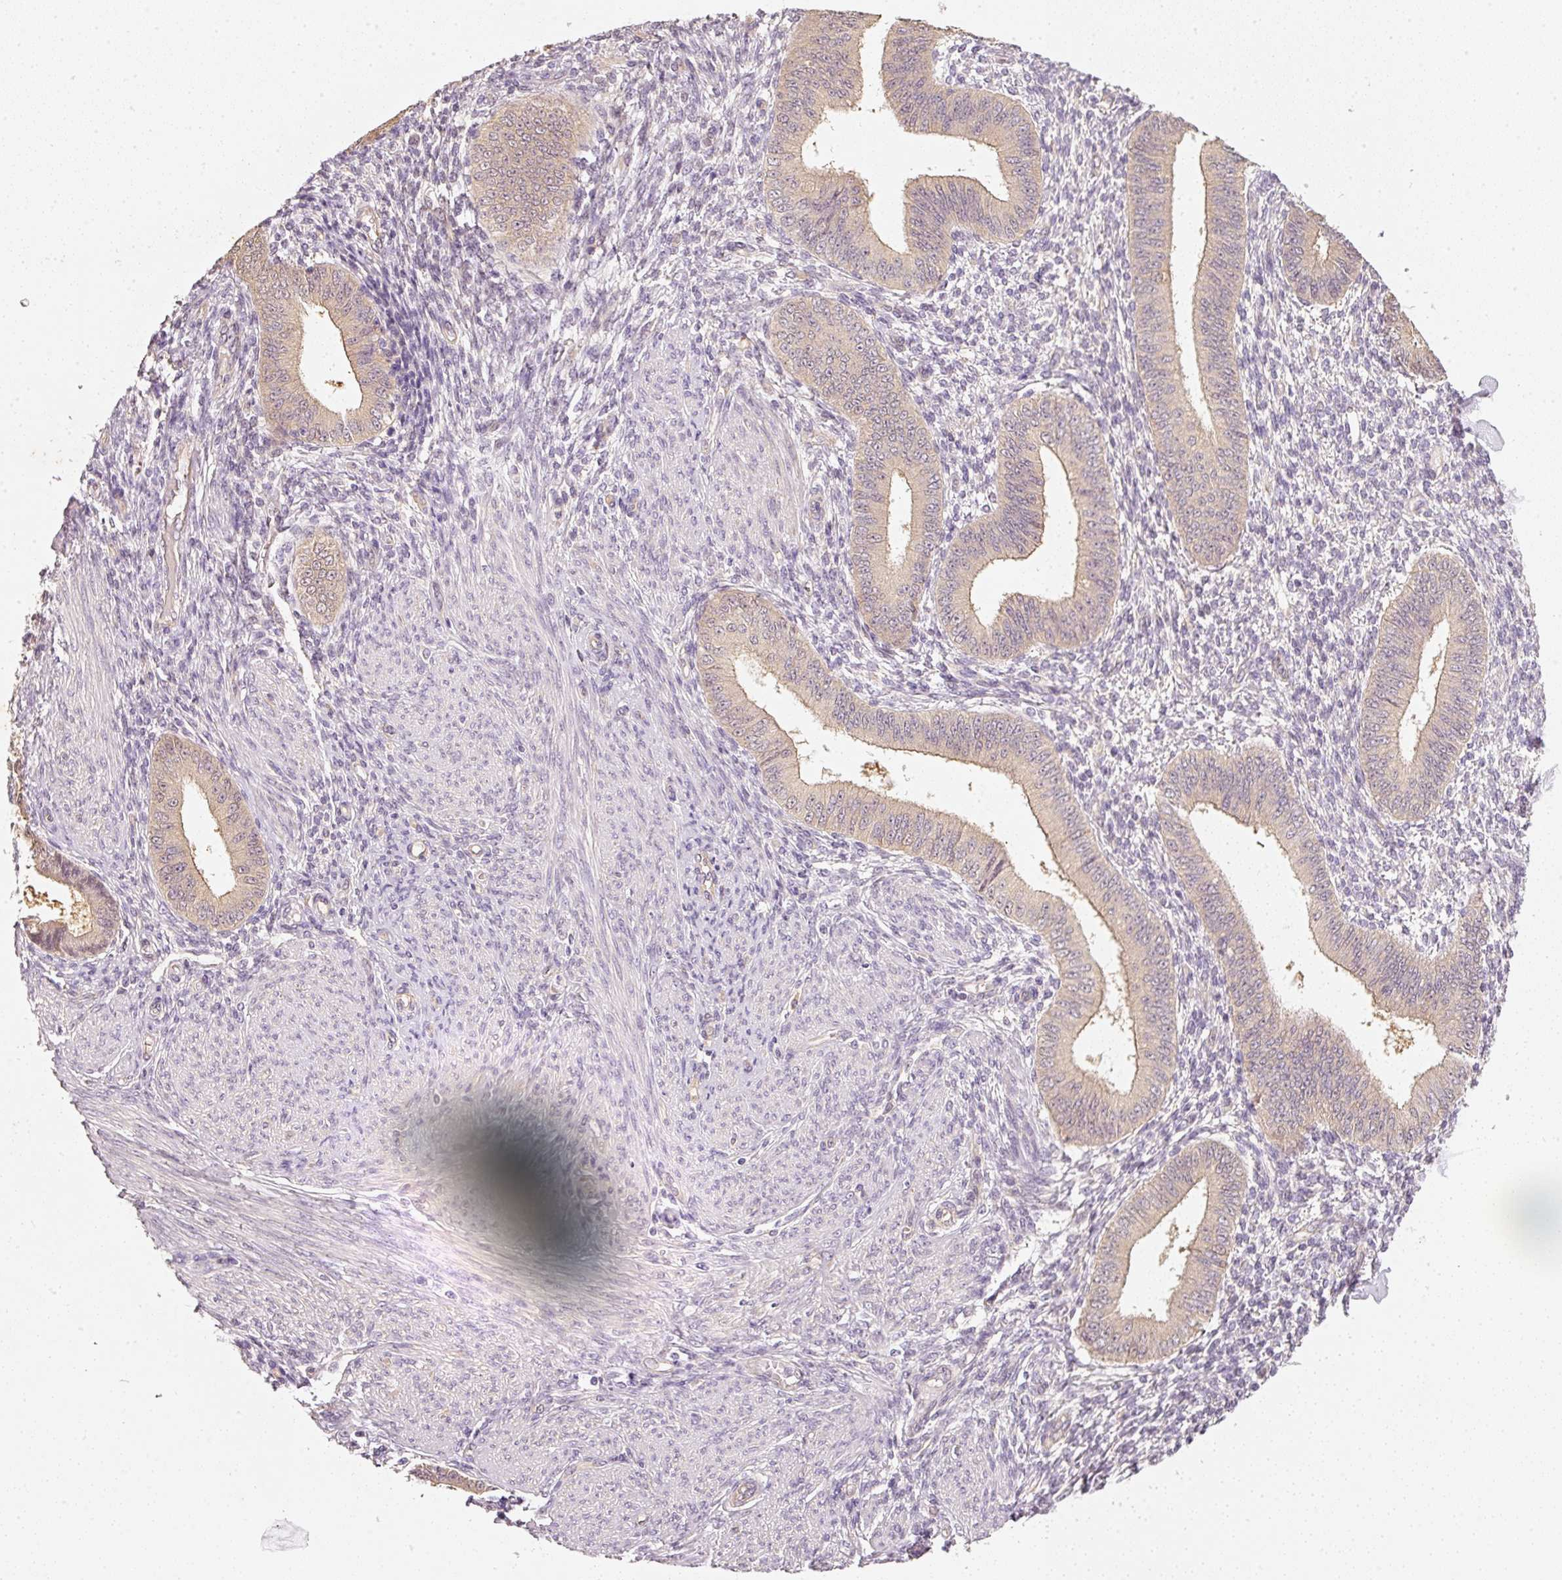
{"staining": {"intensity": "negative", "quantity": "none", "location": "none"}, "tissue": "endometrium", "cell_type": "Cells in endometrial stroma", "image_type": "normal", "snomed": [{"axis": "morphology", "description": "Normal tissue, NOS"}, {"axis": "topography", "description": "Endometrium"}], "caption": "The micrograph displays no staining of cells in endometrial stroma in unremarkable endometrium.", "gene": "RGL2", "patient": {"sex": "female", "age": 49}}